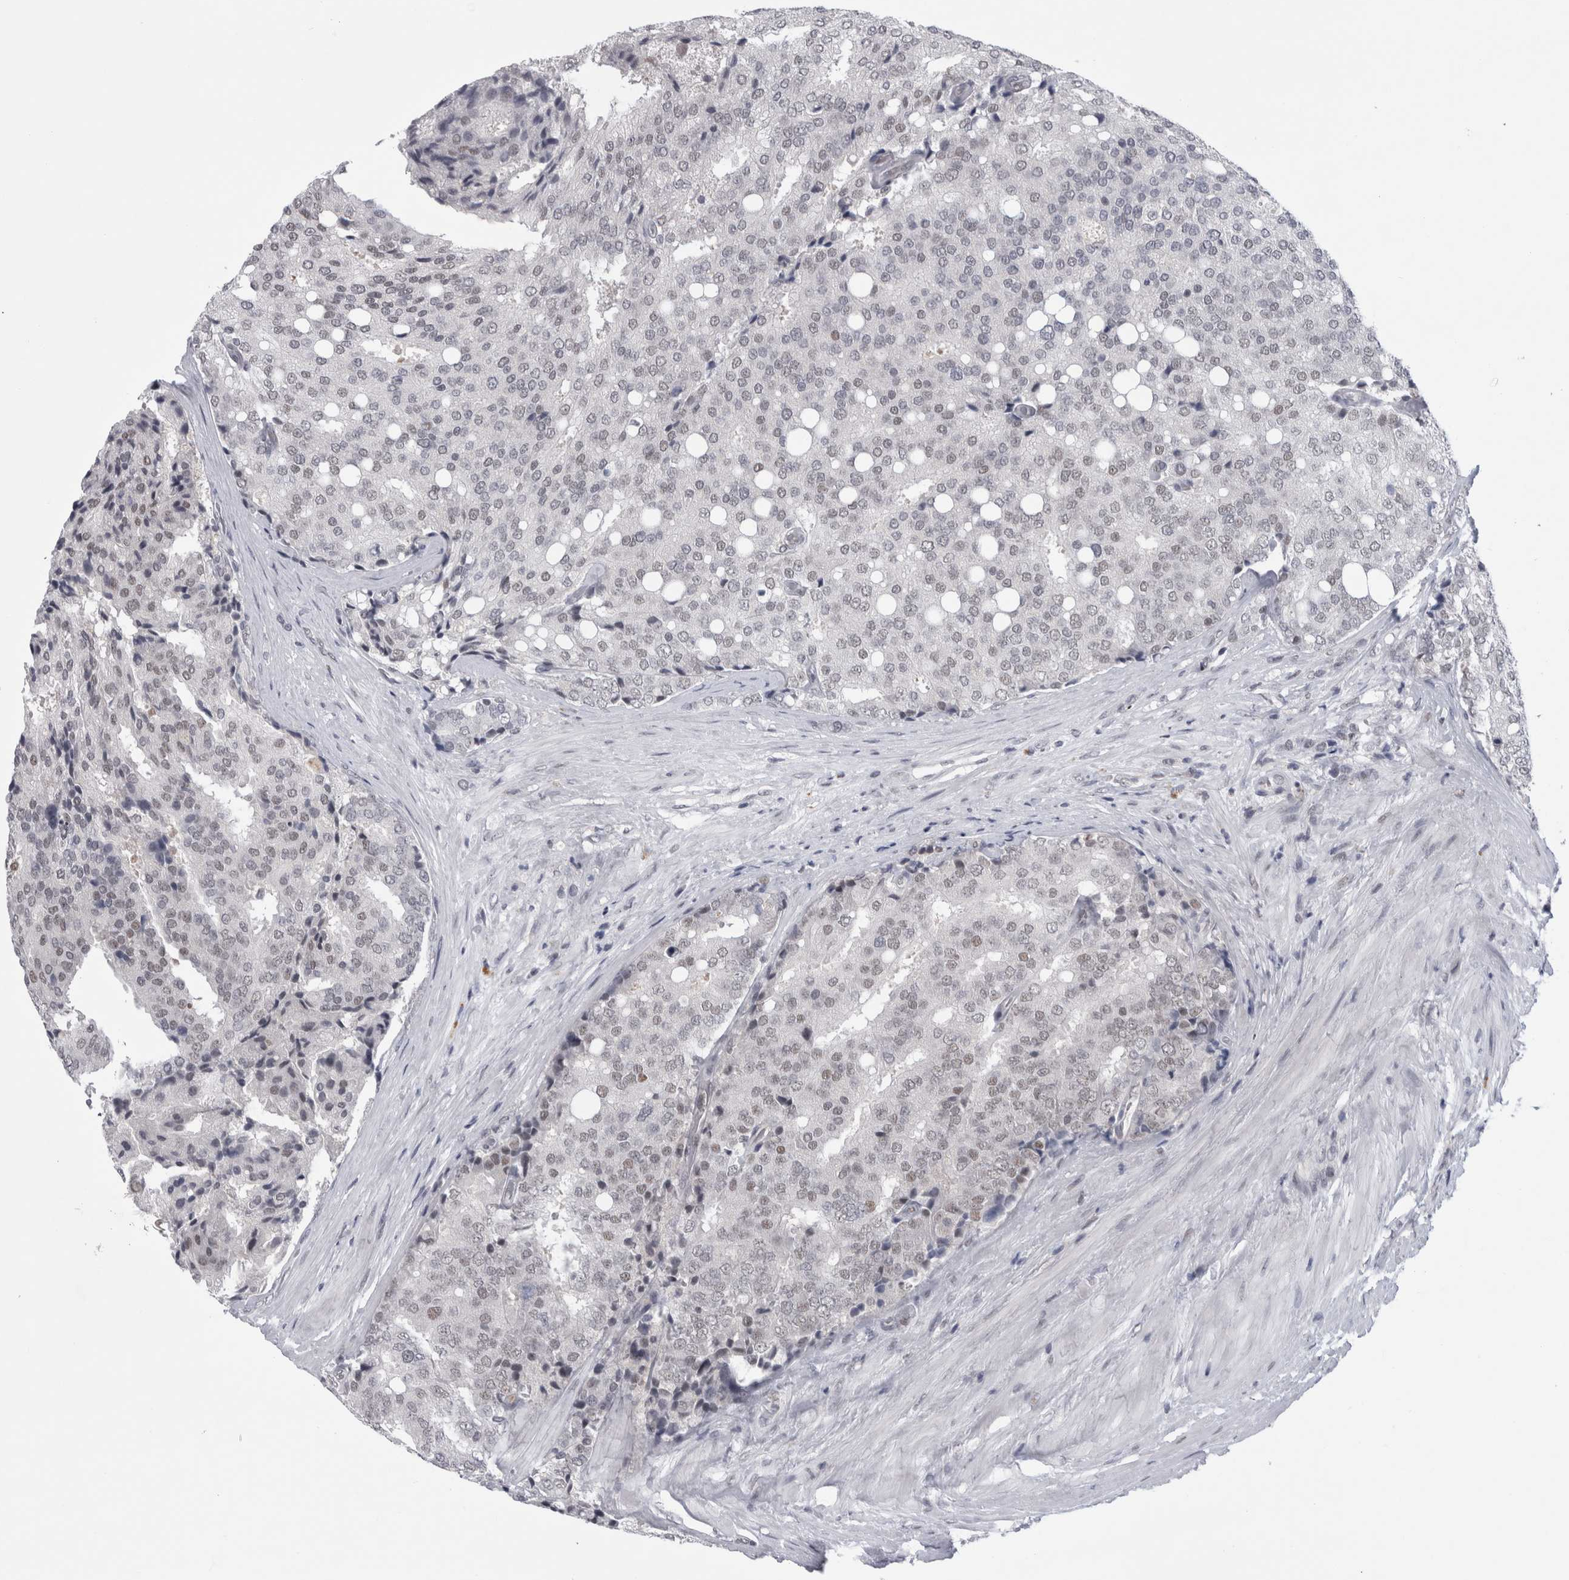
{"staining": {"intensity": "weak", "quantity": "<25%", "location": "nuclear"}, "tissue": "prostate cancer", "cell_type": "Tumor cells", "image_type": "cancer", "snomed": [{"axis": "morphology", "description": "Adenocarcinoma, High grade"}, {"axis": "topography", "description": "Prostate"}], "caption": "Tumor cells are negative for protein expression in human adenocarcinoma (high-grade) (prostate).", "gene": "PSMB2", "patient": {"sex": "male", "age": 50}}